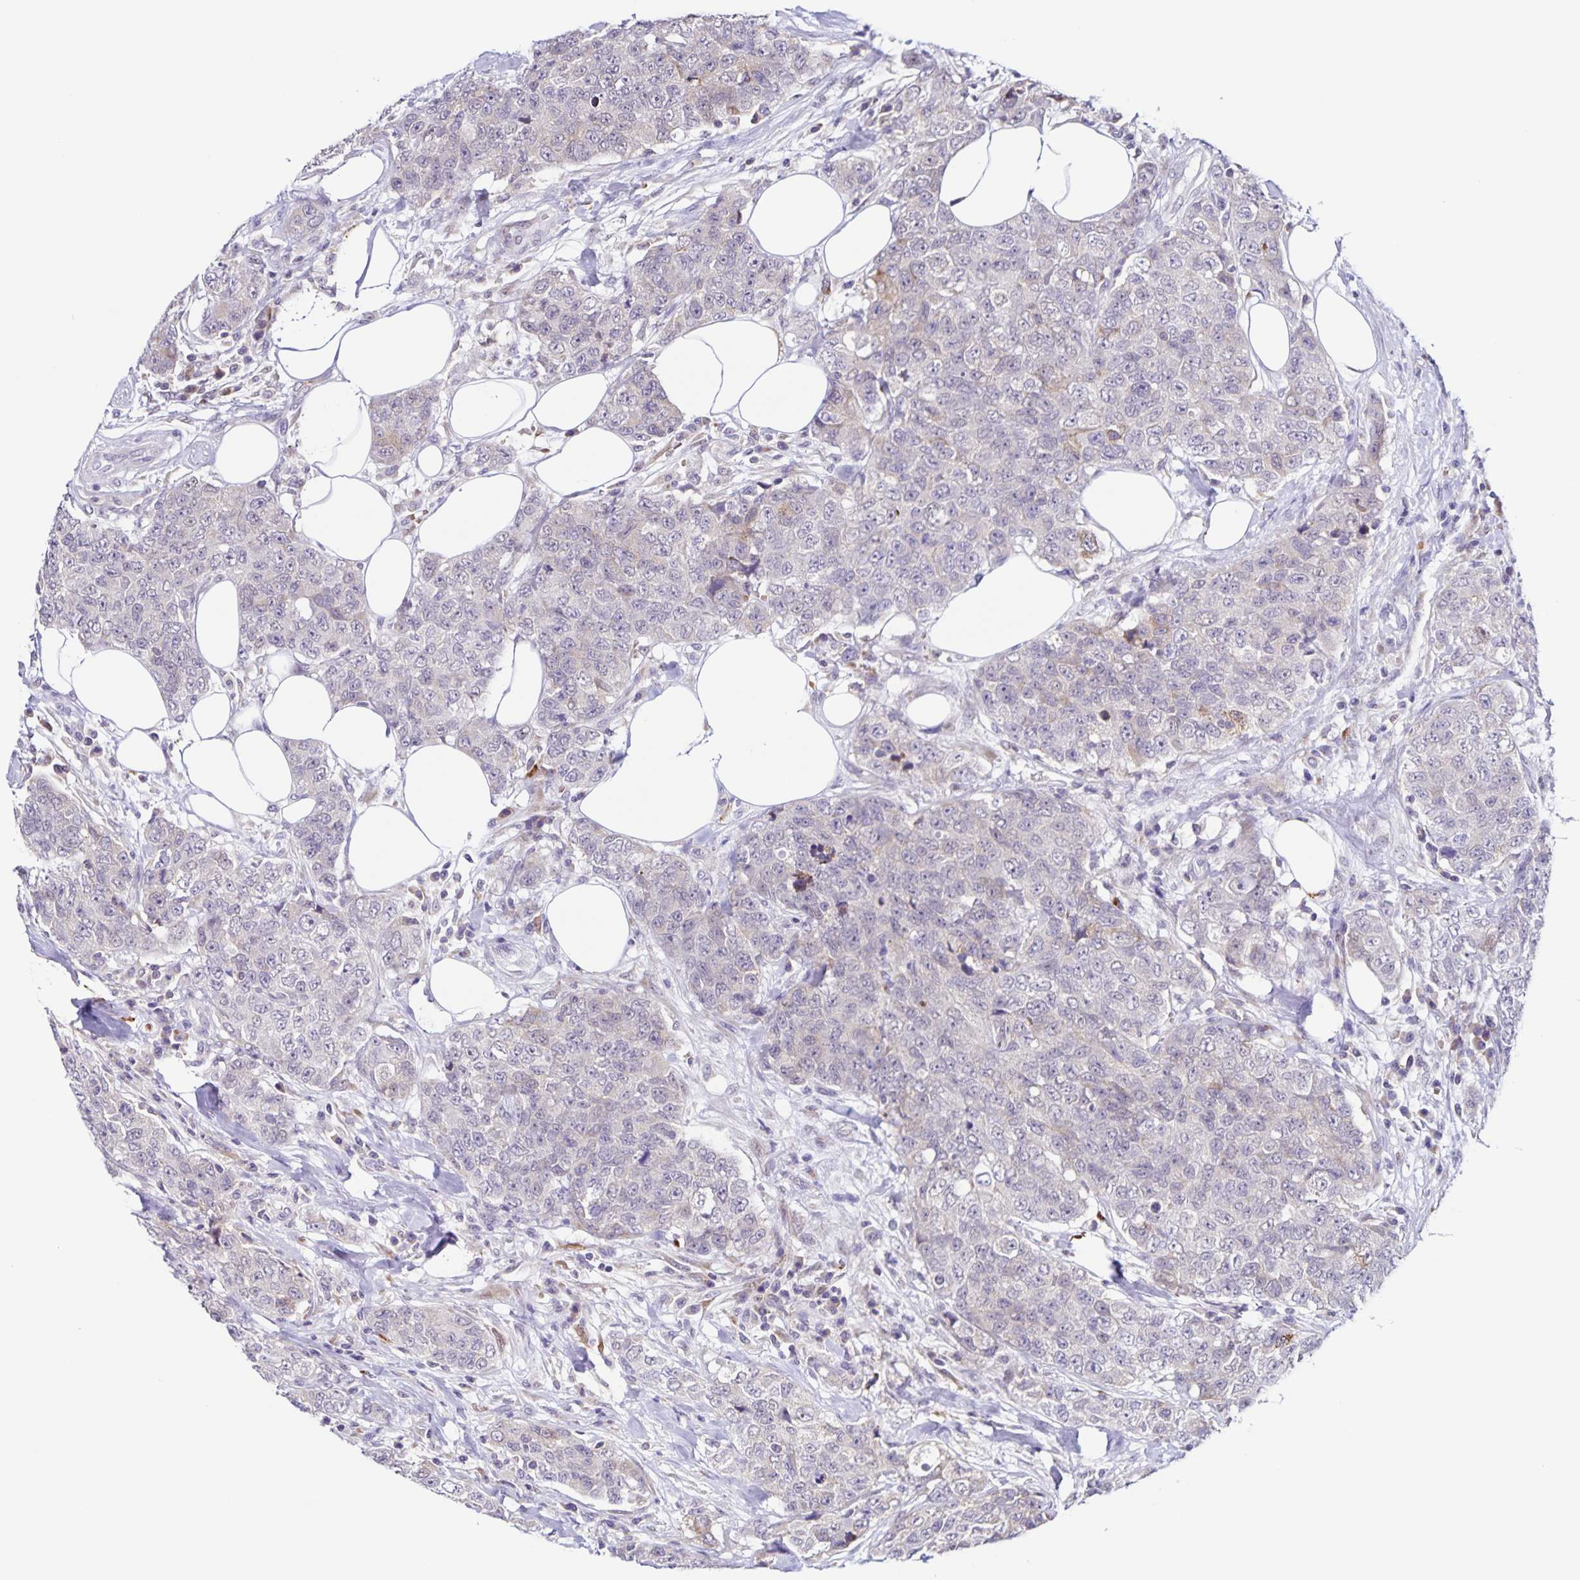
{"staining": {"intensity": "weak", "quantity": "<25%", "location": "cytoplasmic/membranous"}, "tissue": "urothelial cancer", "cell_type": "Tumor cells", "image_type": "cancer", "snomed": [{"axis": "morphology", "description": "Urothelial carcinoma, High grade"}, {"axis": "topography", "description": "Urinary bladder"}], "caption": "Protein analysis of urothelial cancer demonstrates no significant staining in tumor cells. (Immunohistochemistry (ihc), brightfield microscopy, high magnification).", "gene": "STPG4", "patient": {"sex": "female", "age": 78}}